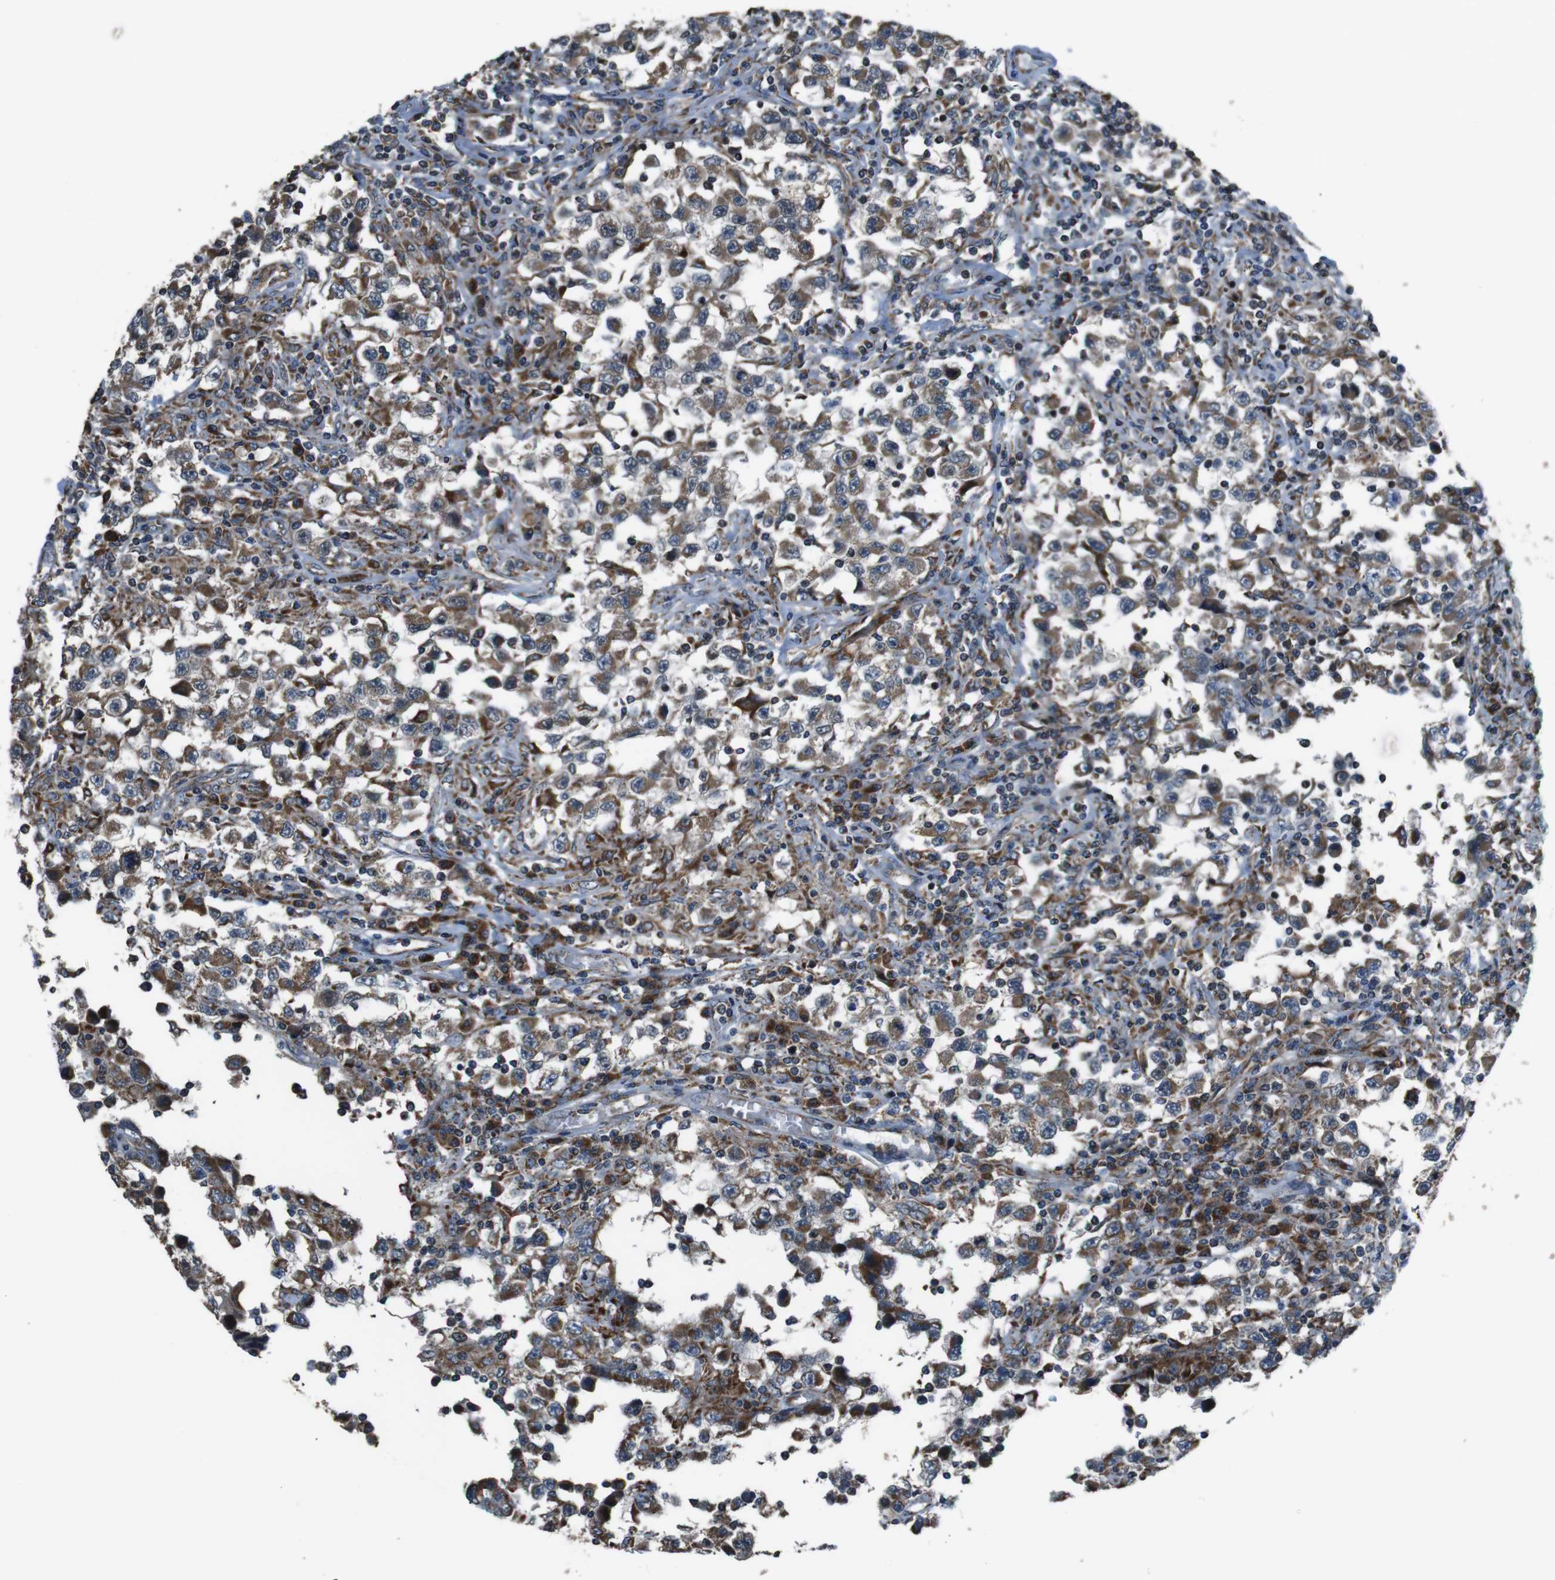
{"staining": {"intensity": "moderate", "quantity": ">75%", "location": "cytoplasmic/membranous"}, "tissue": "testis cancer", "cell_type": "Tumor cells", "image_type": "cancer", "snomed": [{"axis": "morphology", "description": "Carcinoma, Embryonal, NOS"}, {"axis": "topography", "description": "Testis"}], "caption": "Protein staining by immunohistochemistry (IHC) demonstrates moderate cytoplasmic/membranous positivity in approximately >75% of tumor cells in testis embryonal carcinoma.", "gene": "GIMAP8", "patient": {"sex": "male", "age": 21}}